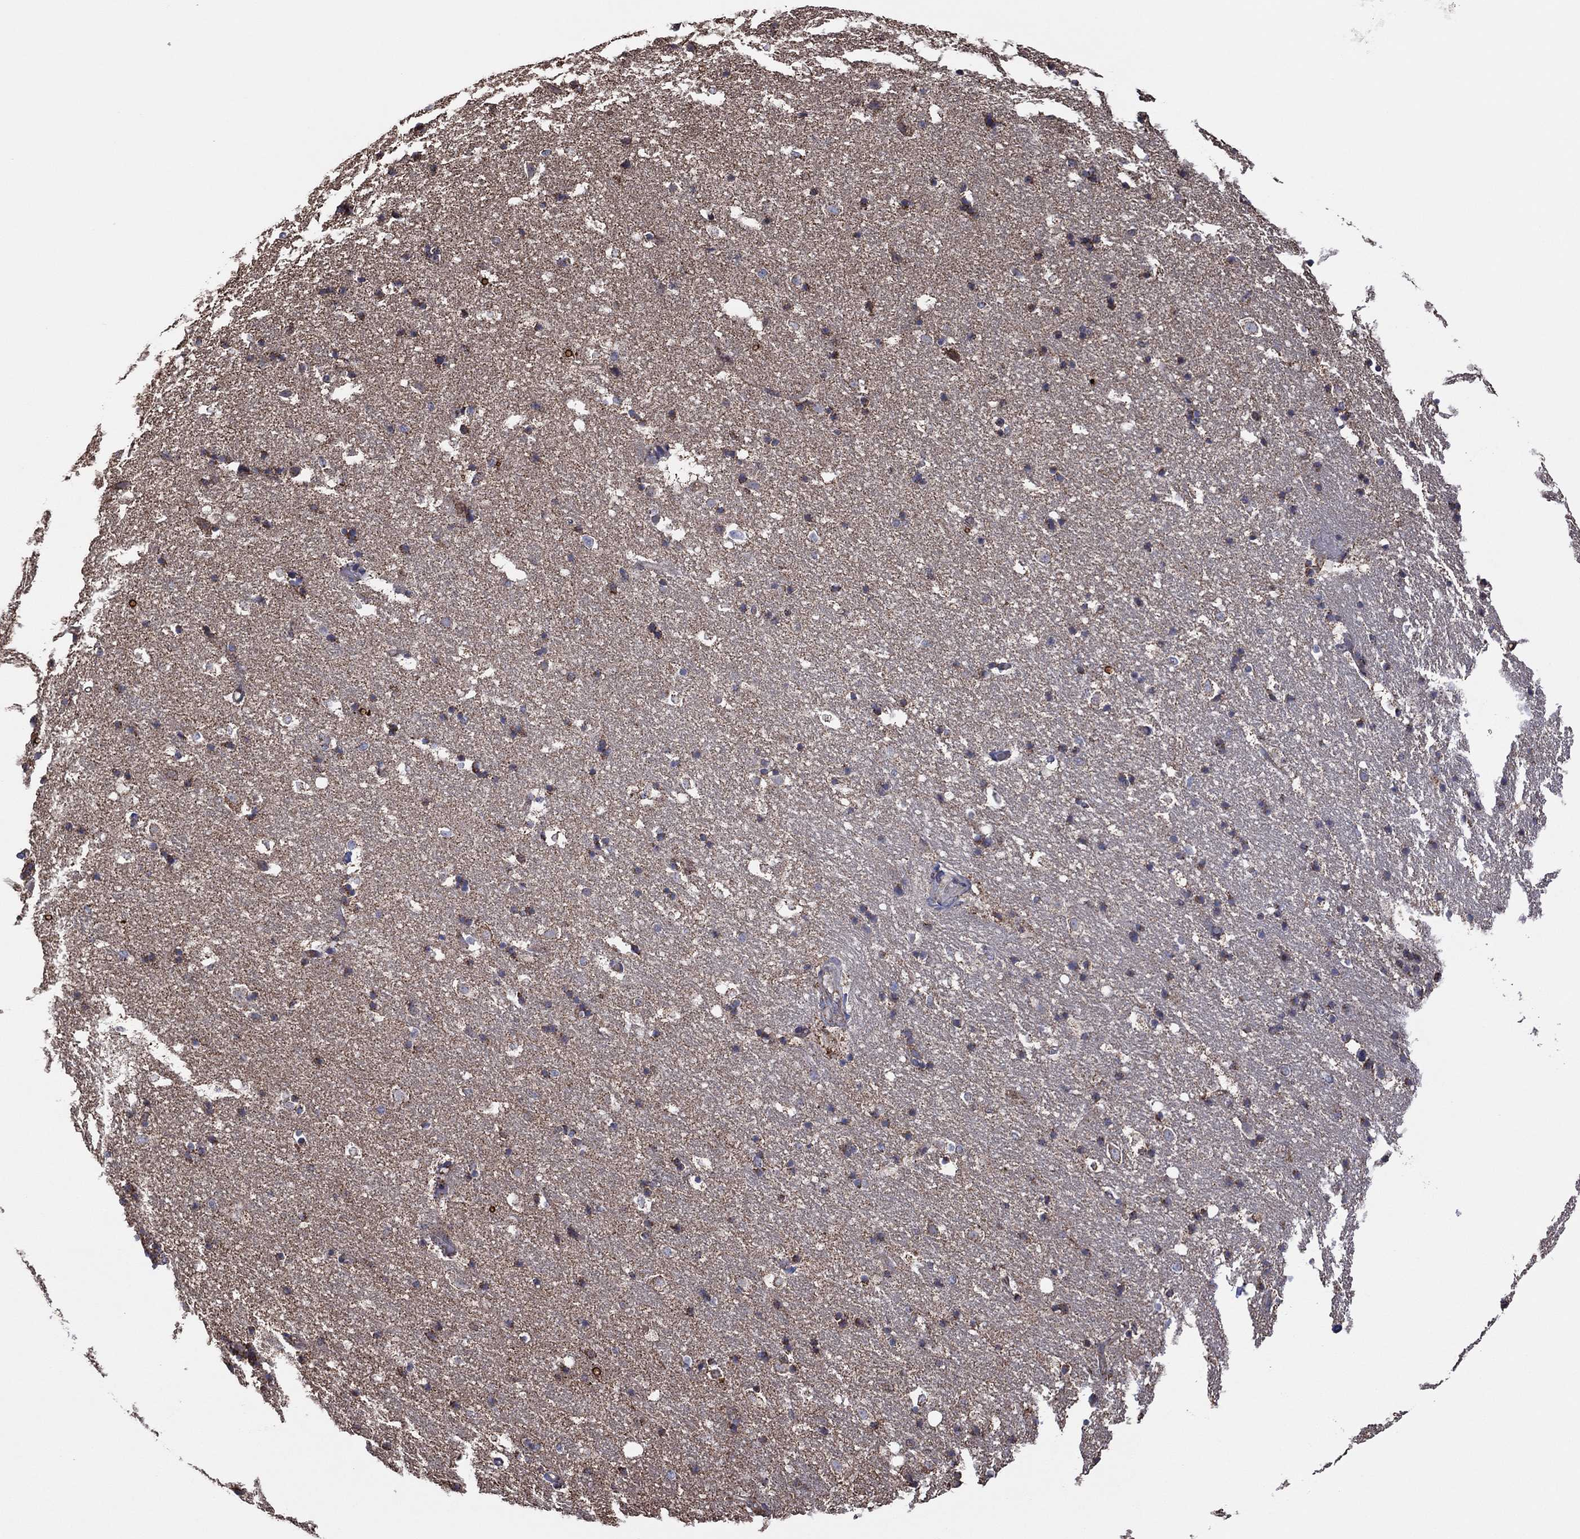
{"staining": {"intensity": "moderate", "quantity": "<25%", "location": "cytoplasmic/membranous"}, "tissue": "hippocampus", "cell_type": "Glial cells", "image_type": "normal", "snomed": [{"axis": "morphology", "description": "Normal tissue, NOS"}, {"axis": "topography", "description": "Hippocampus"}], "caption": "Protein staining of normal hippocampus shows moderate cytoplasmic/membranous staining in approximately <25% of glial cells.", "gene": "PIDD1", "patient": {"sex": "male", "age": 49}}